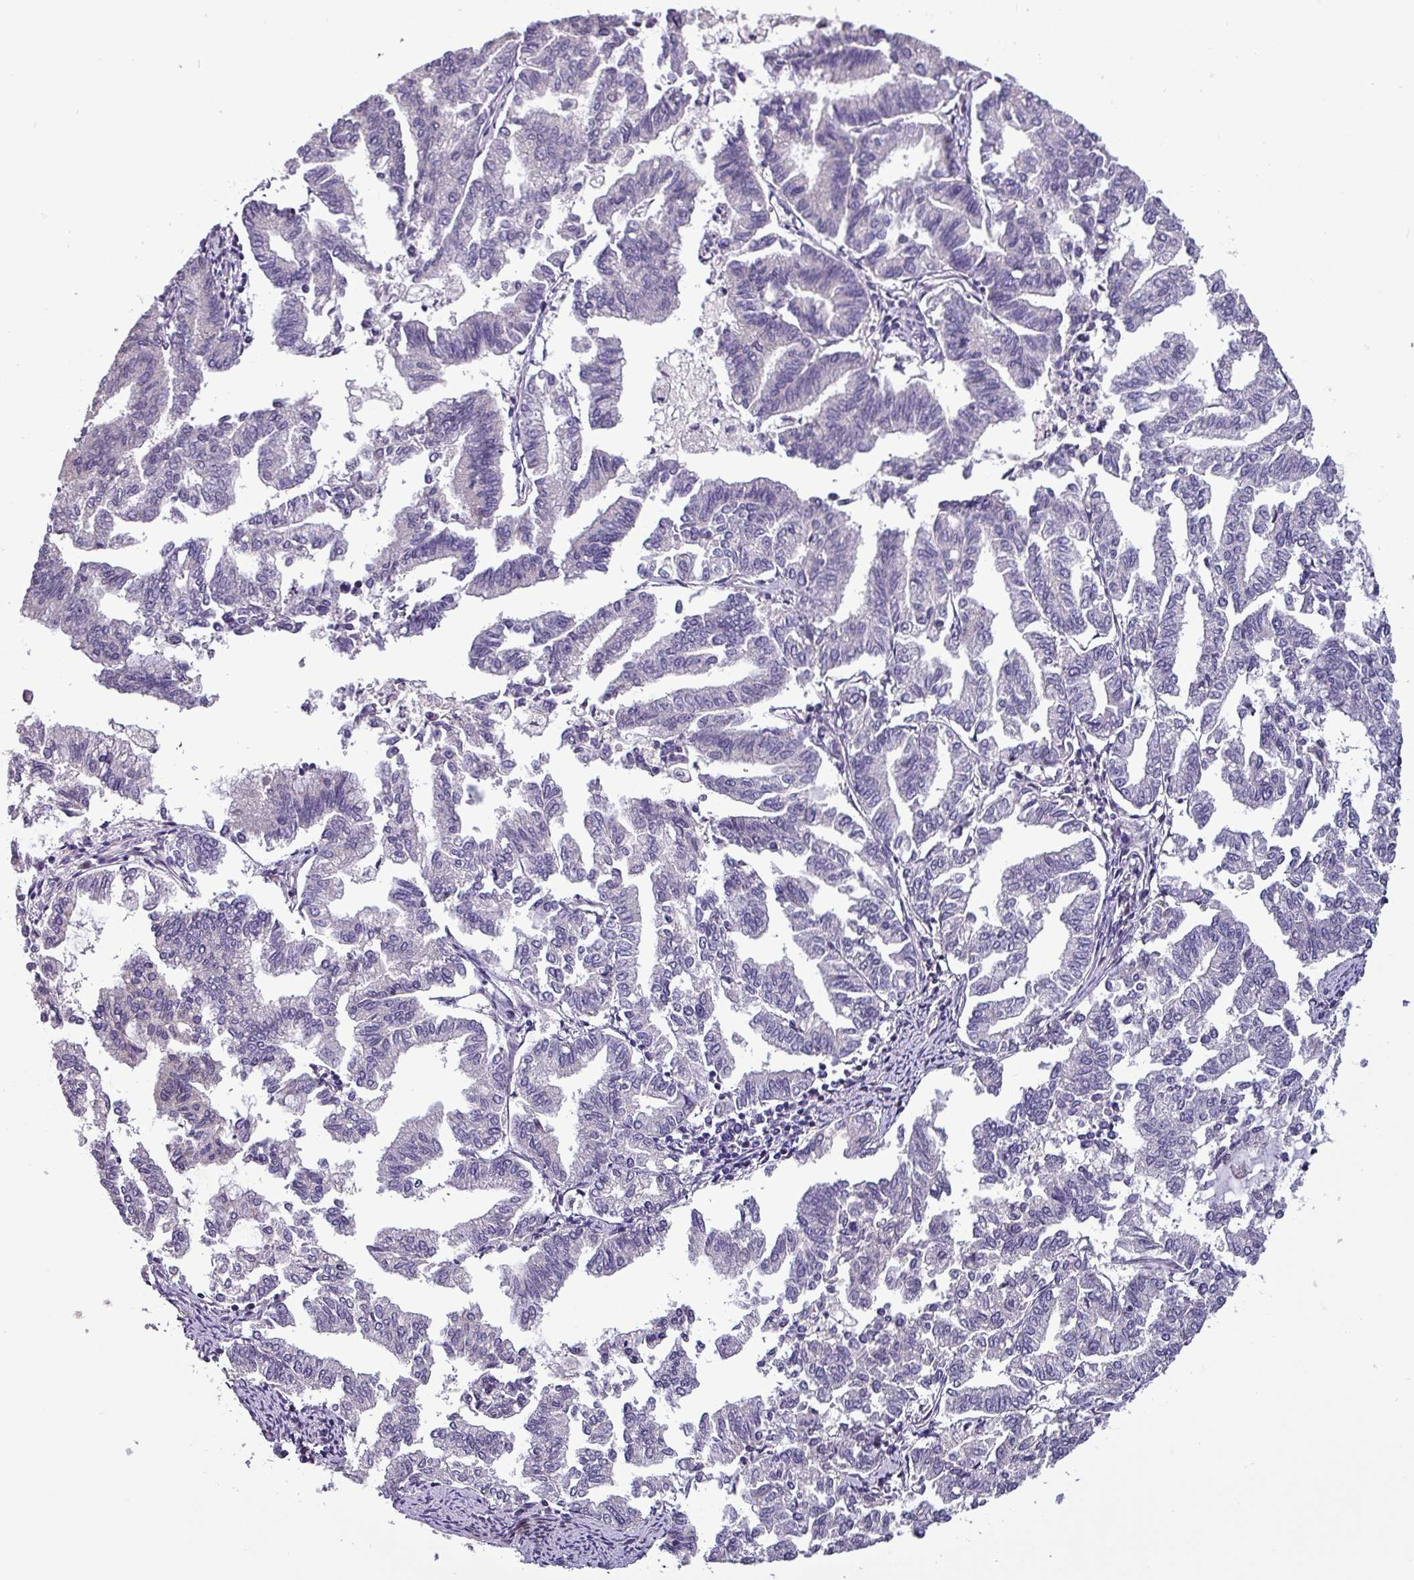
{"staining": {"intensity": "negative", "quantity": "none", "location": "none"}, "tissue": "endometrial cancer", "cell_type": "Tumor cells", "image_type": "cancer", "snomed": [{"axis": "morphology", "description": "Adenocarcinoma, NOS"}, {"axis": "topography", "description": "Endometrium"}], "caption": "Immunohistochemistry image of neoplastic tissue: human adenocarcinoma (endometrial) stained with DAB shows no significant protein staining in tumor cells.", "gene": "GRAPL", "patient": {"sex": "female", "age": 79}}